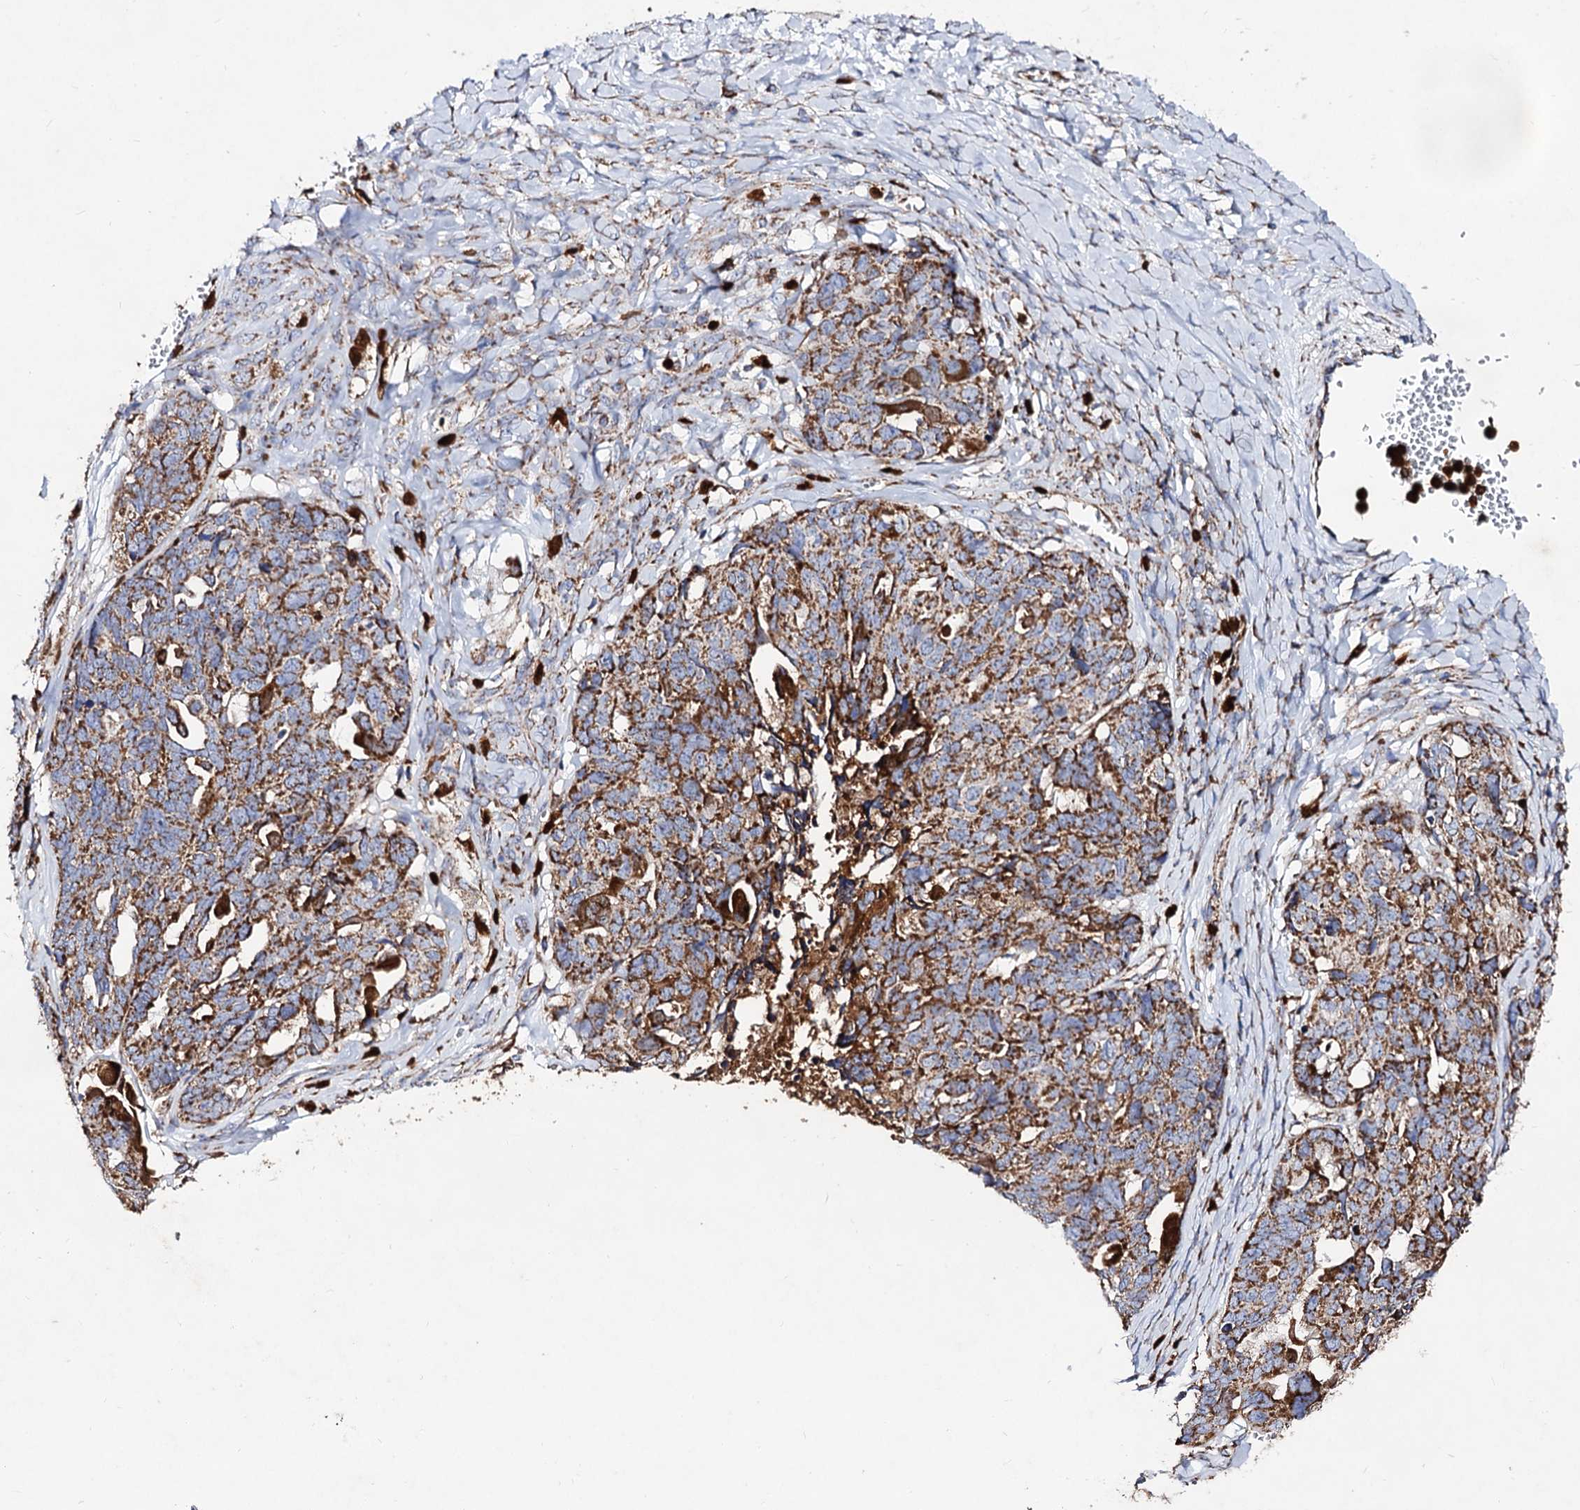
{"staining": {"intensity": "moderate", "quantity": ">75%", "location": "cytoplasmic/membranous"}, "tissue": "ovarian cancer", "cell_type": "Tumor cells", "image_type": "cancer", "snomed": [{"axis": "morphology", "description": "Cystadenocarcinoma, serous, NOS"}, {"axis": "topography", "description": "Ovary"}], "caption": "An immunohistochemistry (IHC) image of tumor tissue is shown. Protein staining in brown labels moderate cytoplasmic/membranous positivity in serous cystadenocarcinoma (ovarian) within tumor cells.", "gene": "ACAD9", "patient": {"sex": "female", "age": 79}}